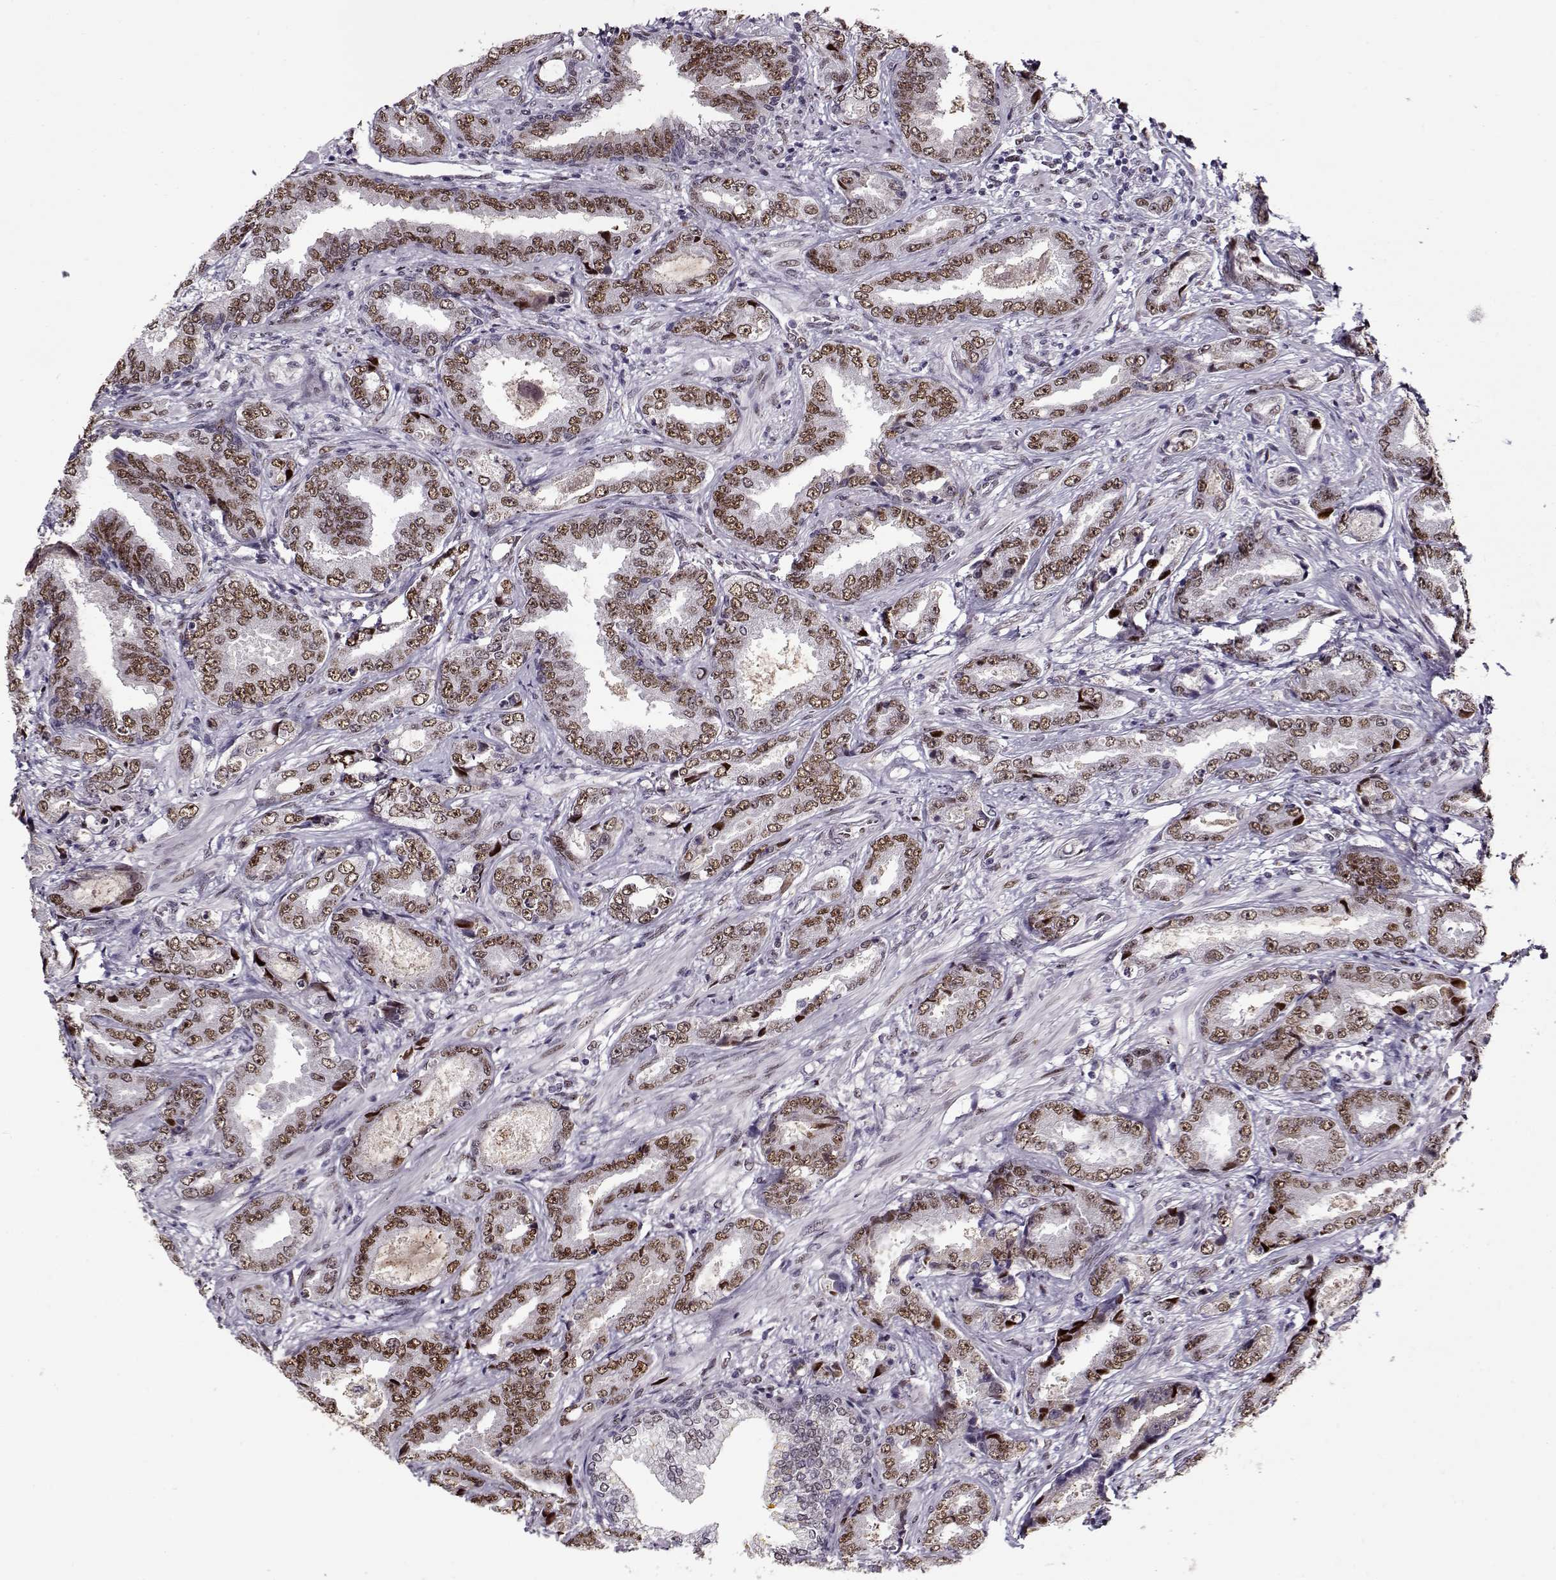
{"staining": {"intensity": "moderate", "quantity": "25%-75%", "location": "nuclear"}, "tissue": "prostate cancer", "cell_type": "Tumor cells", "image_type": "cancer", "snomed": [{"axis": "morphology", "description": "Adenocarcinoma, Low grade"}, {"axis": "topography", "description": "Prostate"}], "caption": "A histopathology image showing moderate nuclear staining in about 25%-75% of tumor cells in low-grade adenocarcinoma (prostate), as visualized by brown immunohistochemical staining.", "gene": "PRMT8", "patient": {"sex": "male", "age": 68}}